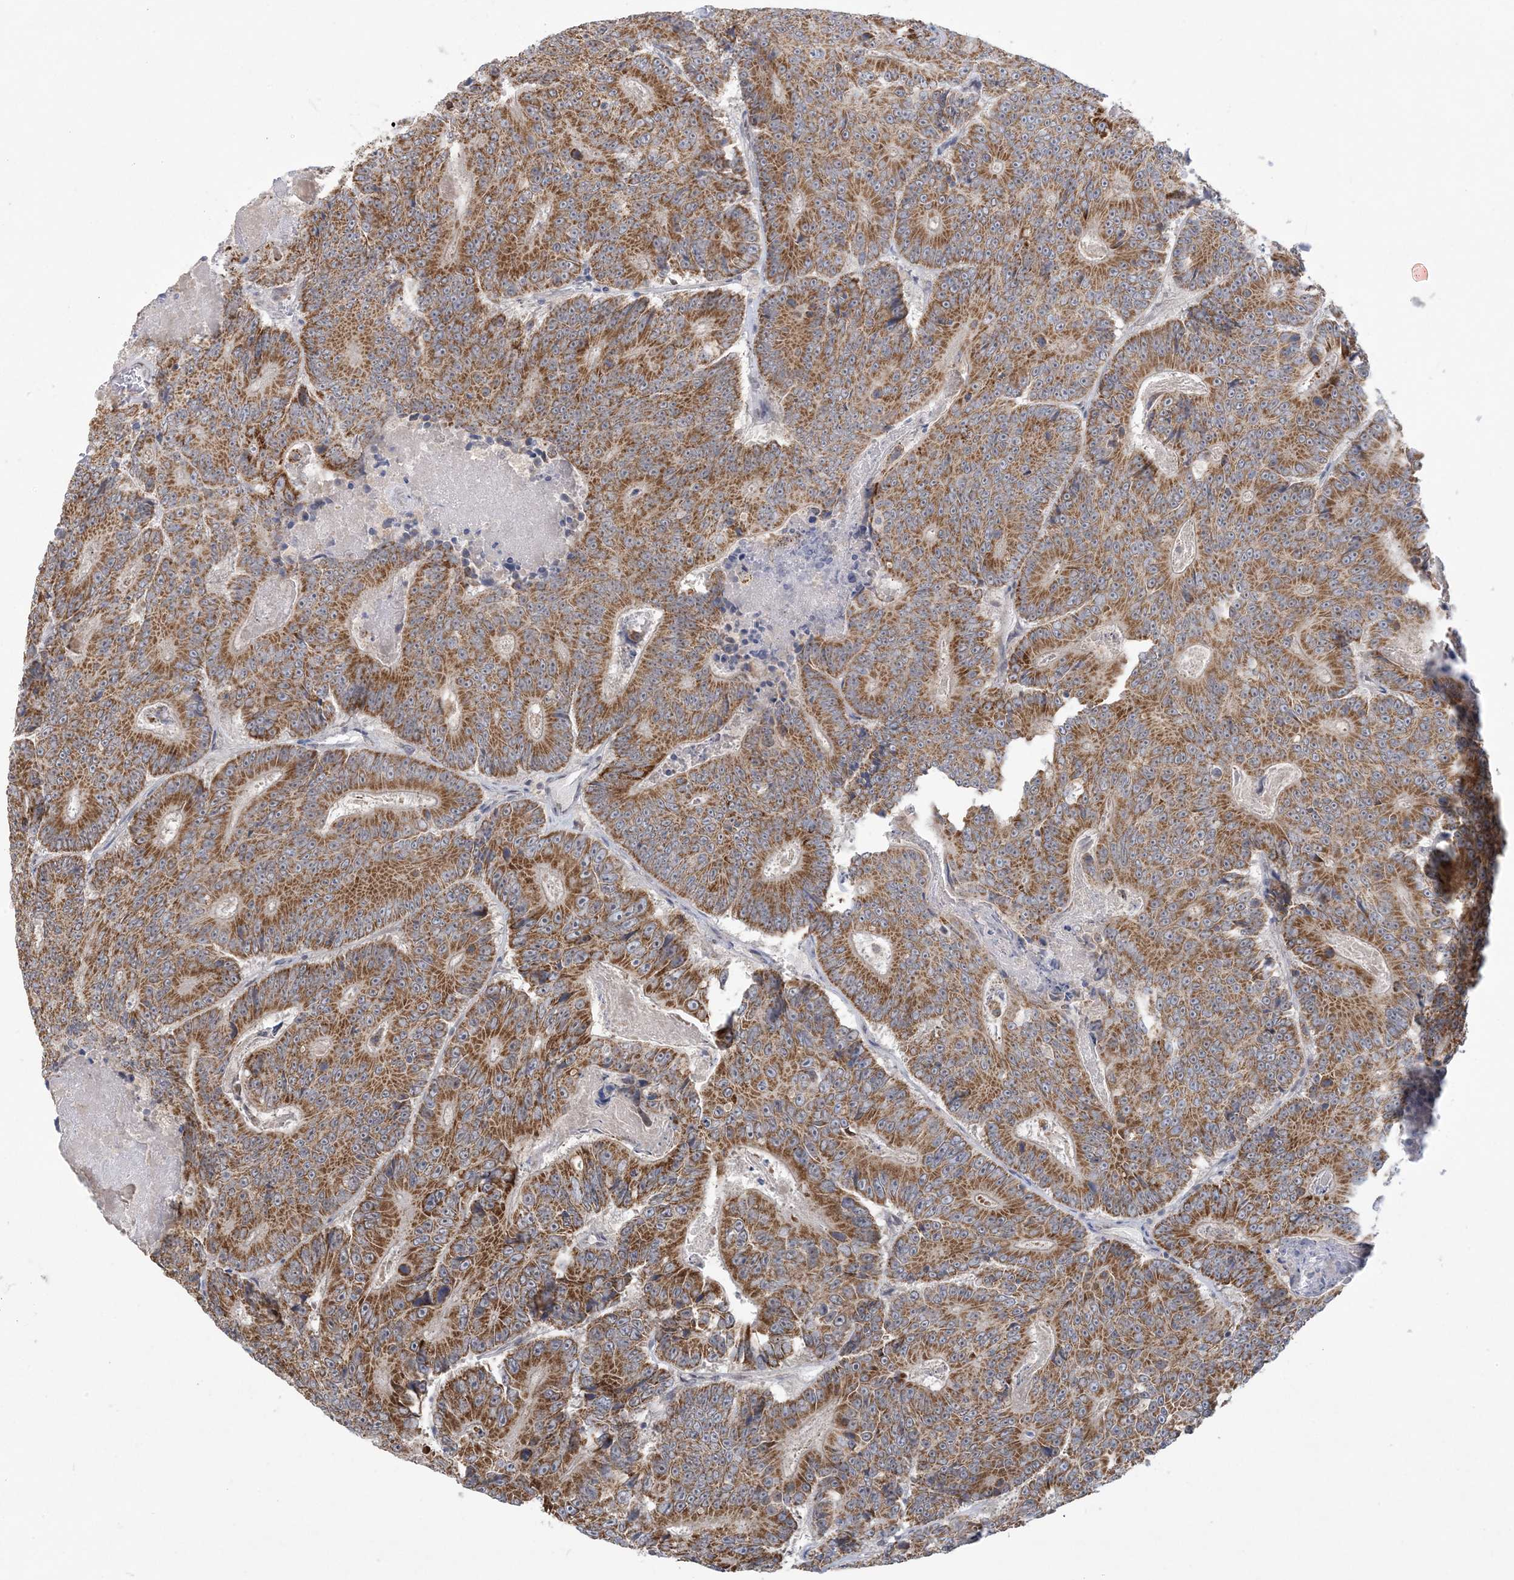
{"staining": {"intensity": "moderate", "quantity": ">75%", "location": "cytoplasmic/membranous"}, "tissue": "colorectal cancer", "cell_type": "Tumor cells", "image_type": "cancer", "snomed": [{"axis": "morphology", "description": "Adenocarcinoma, NOS"}, {"axis": "topography", "description": "Colon"}], "caption": "There is medium levels of moderate cytoplasmic/membranous expression in tumor cells of colorectal adenocarcinoma, as demonstrated by immunohistochemical staining (brown color).", "gene": "TRMT10C", "patient": {"sex": "male", "age": 83}}